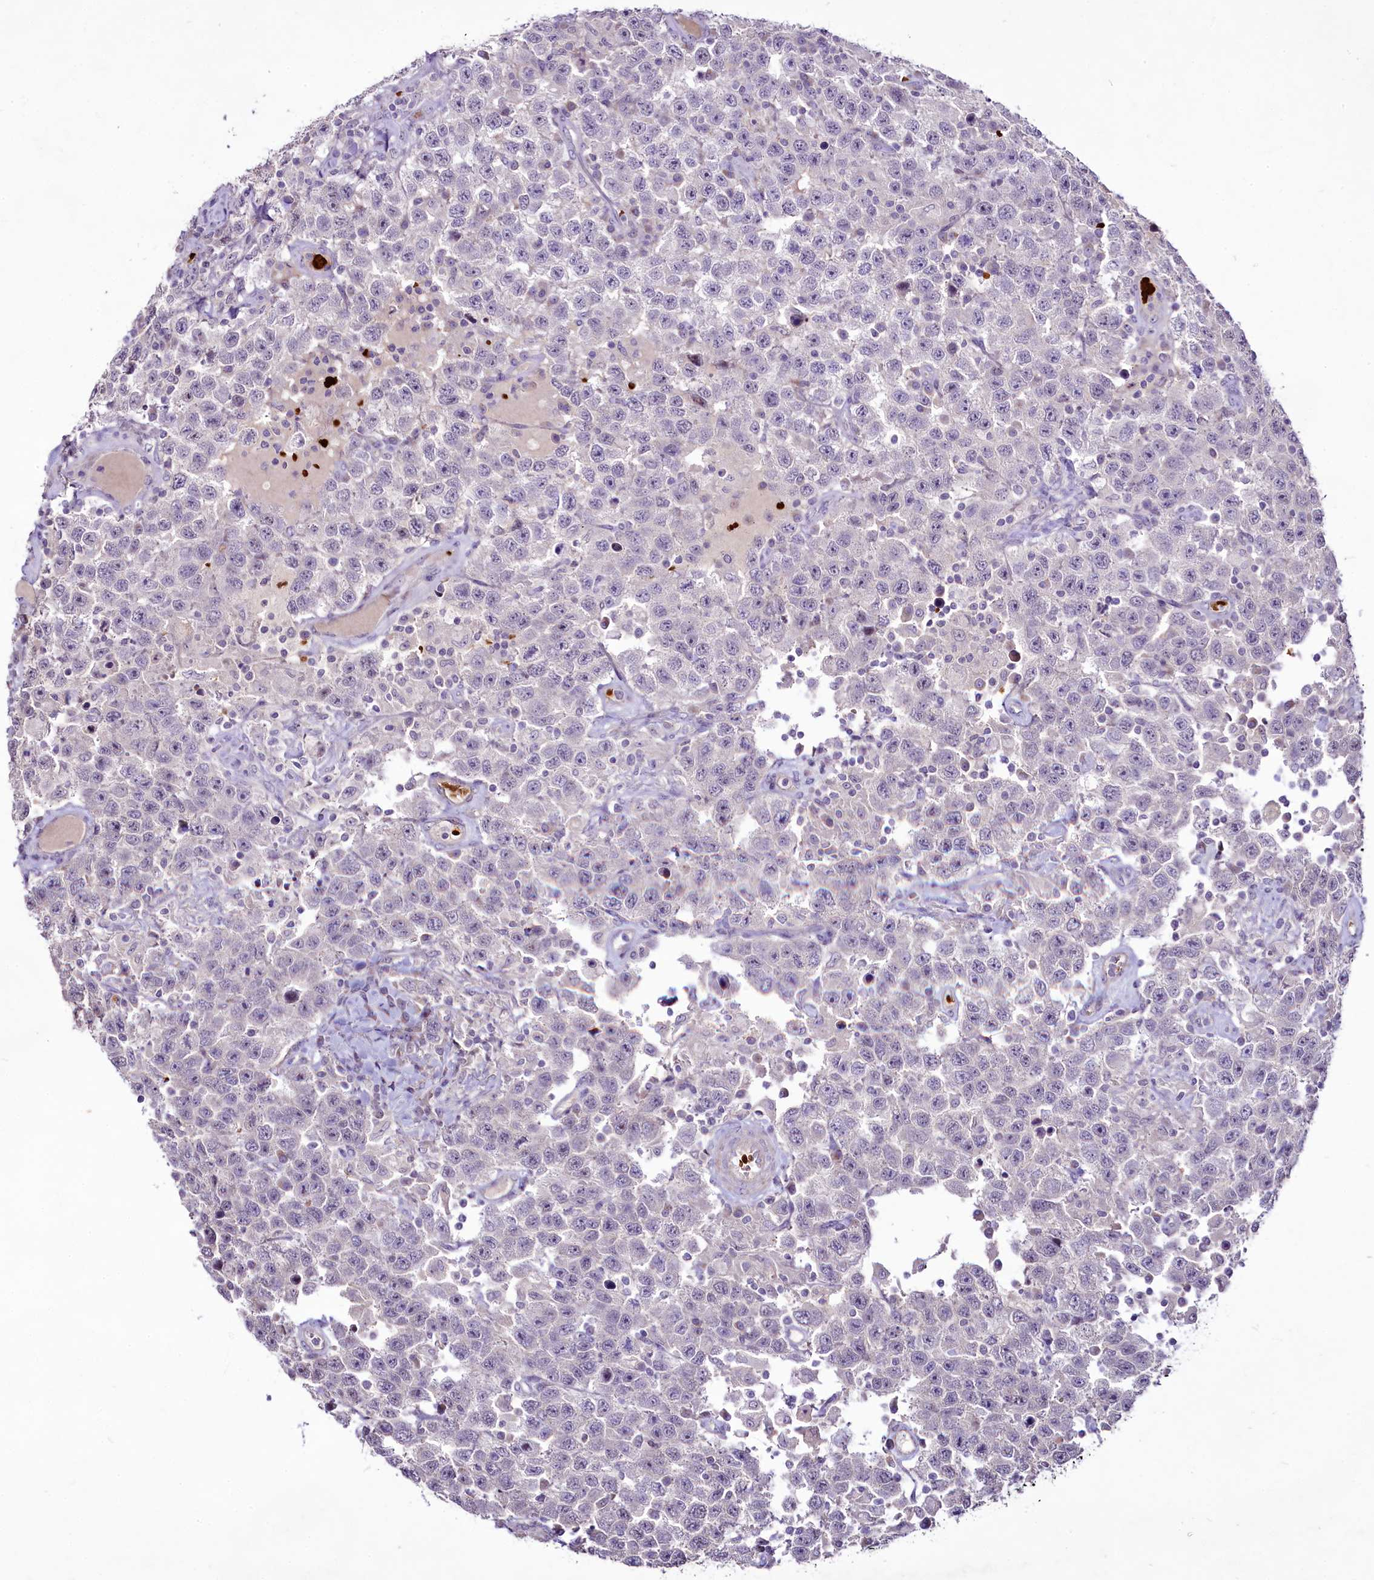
{"staining": {"intensity": "negative", "quantity": "none", "location": "none"}, "tissue": "testis cancer", "cell_type": "Tumor cells", "image_type": "cancer", "snomed": [{"axis": "morphology", "description": "Seminoma, NOS"}, {"axis": "topography", "description": "Testis"}], "caption": "There is no significant staining in tumor cells of testis cancer. The staining was performed using DAB to visualize the protein expression in brown, while the nuclei were stained in blue with hematoxylin (Magnification: 20x).", "gene": "SUSD3", "patient": {"sex": "male", "age": 41}}